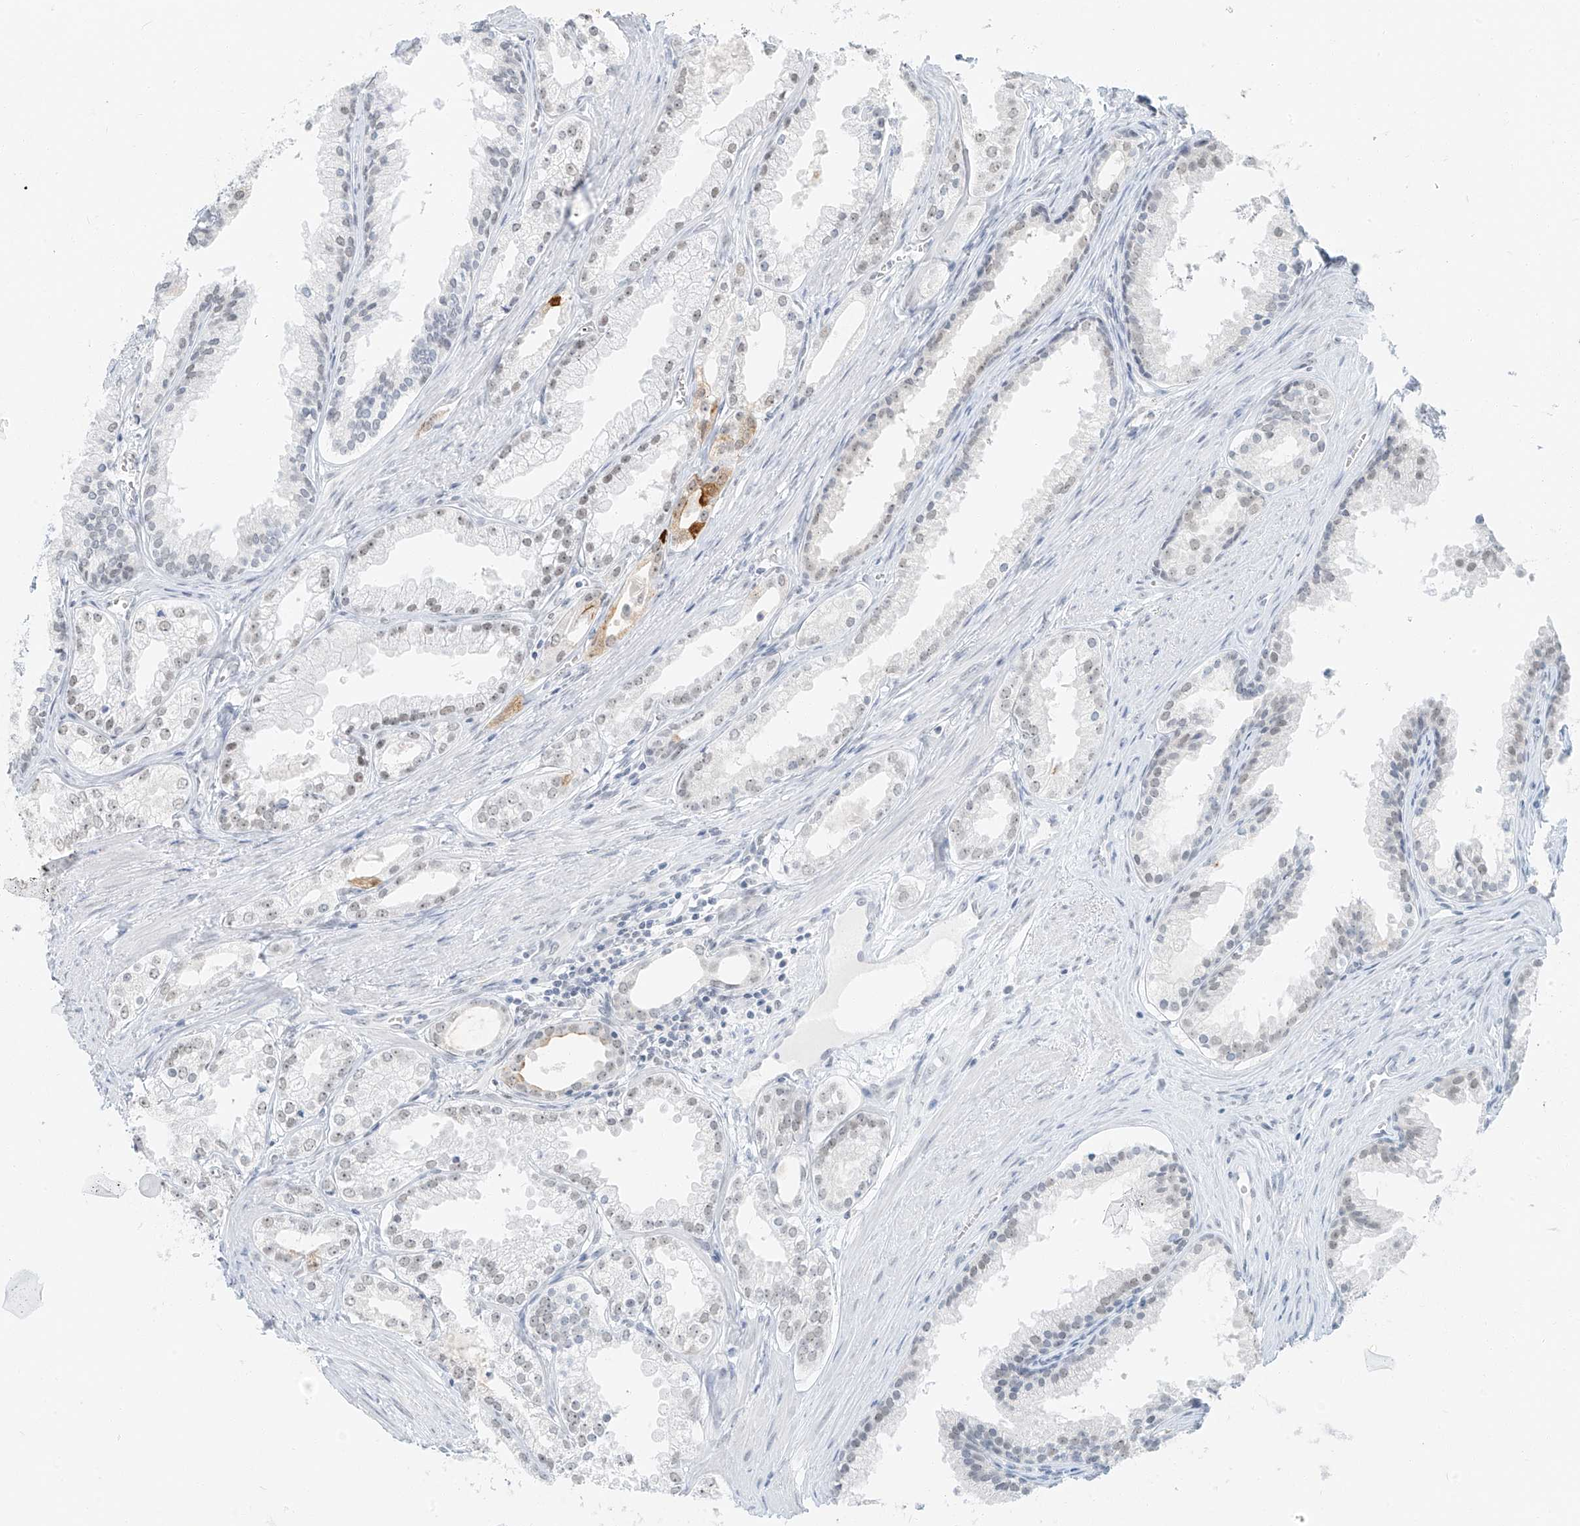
{"staining": {"intensity": "weak", "quantity": "<25%", "location": "nuclear"}, "tissue": "prostate cancer", "cell_type": "Tumor cells", "image_type": "cancer", "snomed": [{"axis": "morphology", "description": "Adenocarcinoma, High grade"}, {"axis": "topography", "description": "Prostate"}], "caption": "Immunohistochemistry photomicrograph of neoplastic tissue: prostate cancer (high-grade adenocarcinoma) stained with DAB (3,3'-diaminobenzidine) shows no significant protein expression in tumor cells.", "gene": "PGC", "patient": {"sex": "male", "age": 68}}